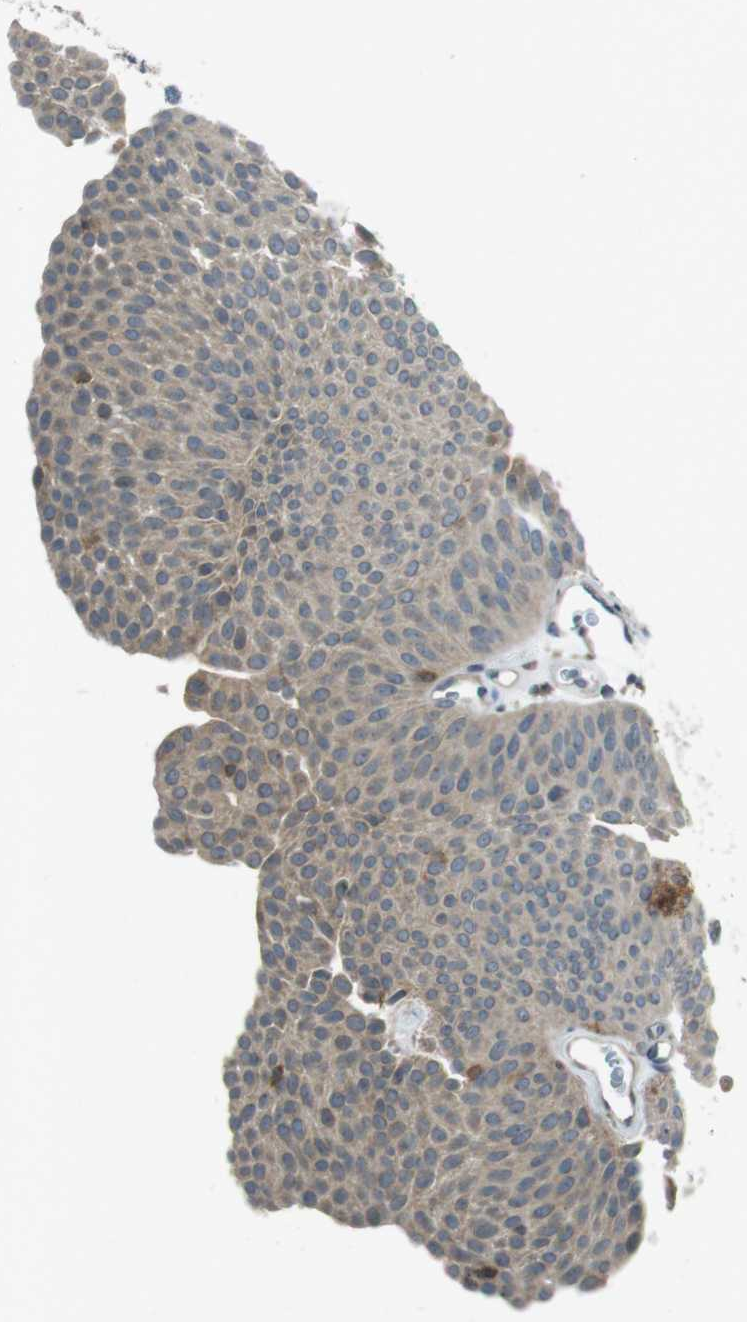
{"staining": {"intensity": "weak", "quantity": "<25%", "location": "cytoplasmic/membranous"}, "tissue": "urothelial cancer", "cell_type": "Tumor cells", "image_type": "cancer", "snomed": [{"axis": "morphology", "description": "Urothelial carcinoma, Low grade"}, {"axis": "topography", "description": "Urinary bladder"}], "caption": "The immunohistochemistry (IHC) histopathology image has no significant positivity in tumor cells of urothelial cancer tissue.", "gene": "ZYX", "patient": {"sex": "female", "age": 60}}